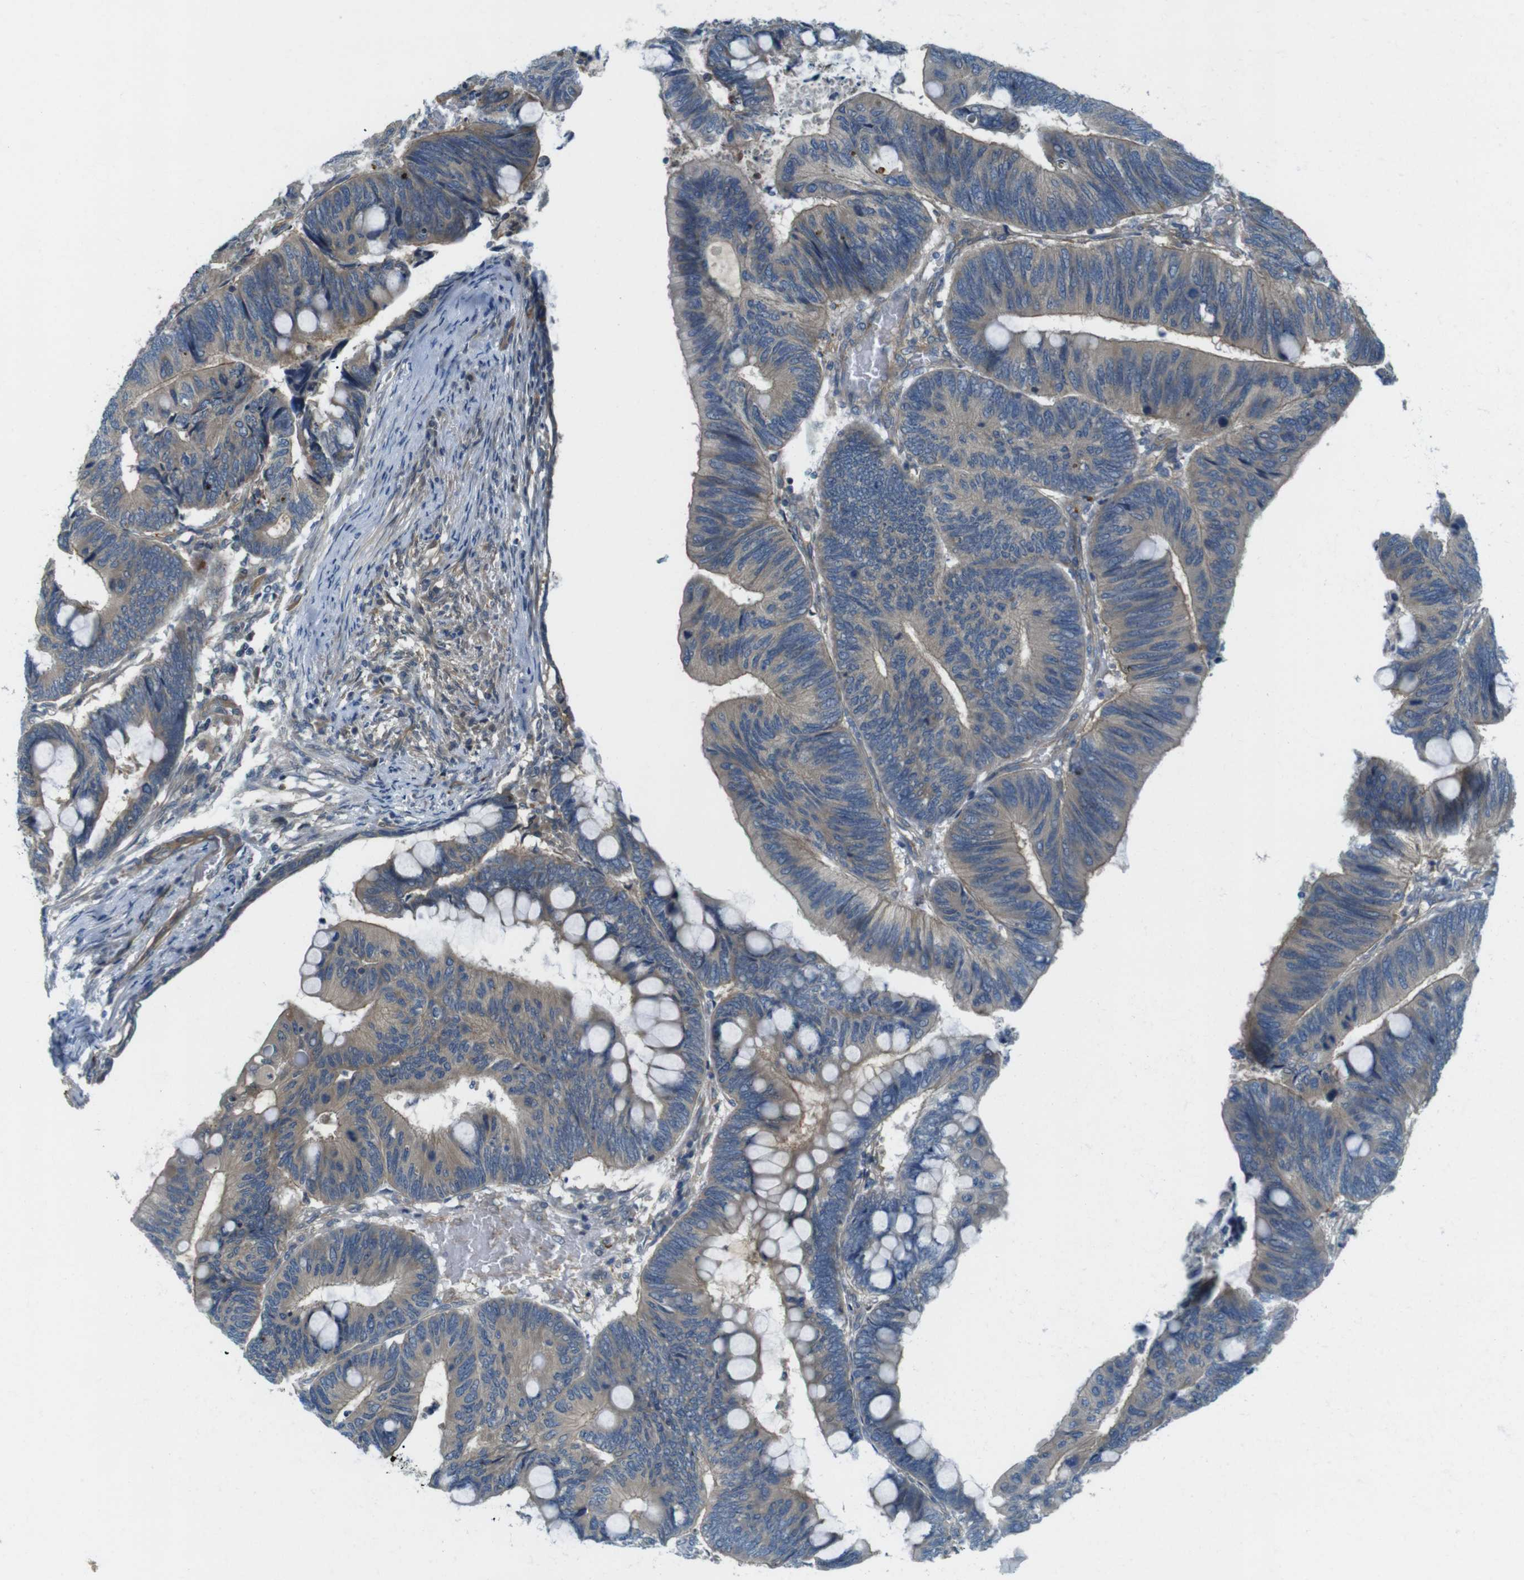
{"staining": {"intensity": "weak", "quantity": ">75%", "location": "cytoplasmic/membranous"}, "tissue": "colorectal cancer", "cell_type": "Tumor cells", "image_type": "cancer", "snomed": [{"axis": "morphology", "description": "Normal tissue, NOS"}, {"axis": "morphology", "description": "Adenocarcinoma, NOS"}, {"axis": "topography", "description": "Rectum"}, {"axis": "topography", "description": "Peripheral nerve tissue"}], "caption": "DAB immunohistochemical staining of colorectal cancer exhibits weak cytoplasmic/membranous protein expression in about >75% of tumor cells. The protein of interest is stained brown, and the nuclei are stained in blue (DAB (3,3'-diaminobenzidine) IHC with brightfield microscopy, high magnification).", "gene": "TSC1", "patient": {"sex": "male", "age": 92}}